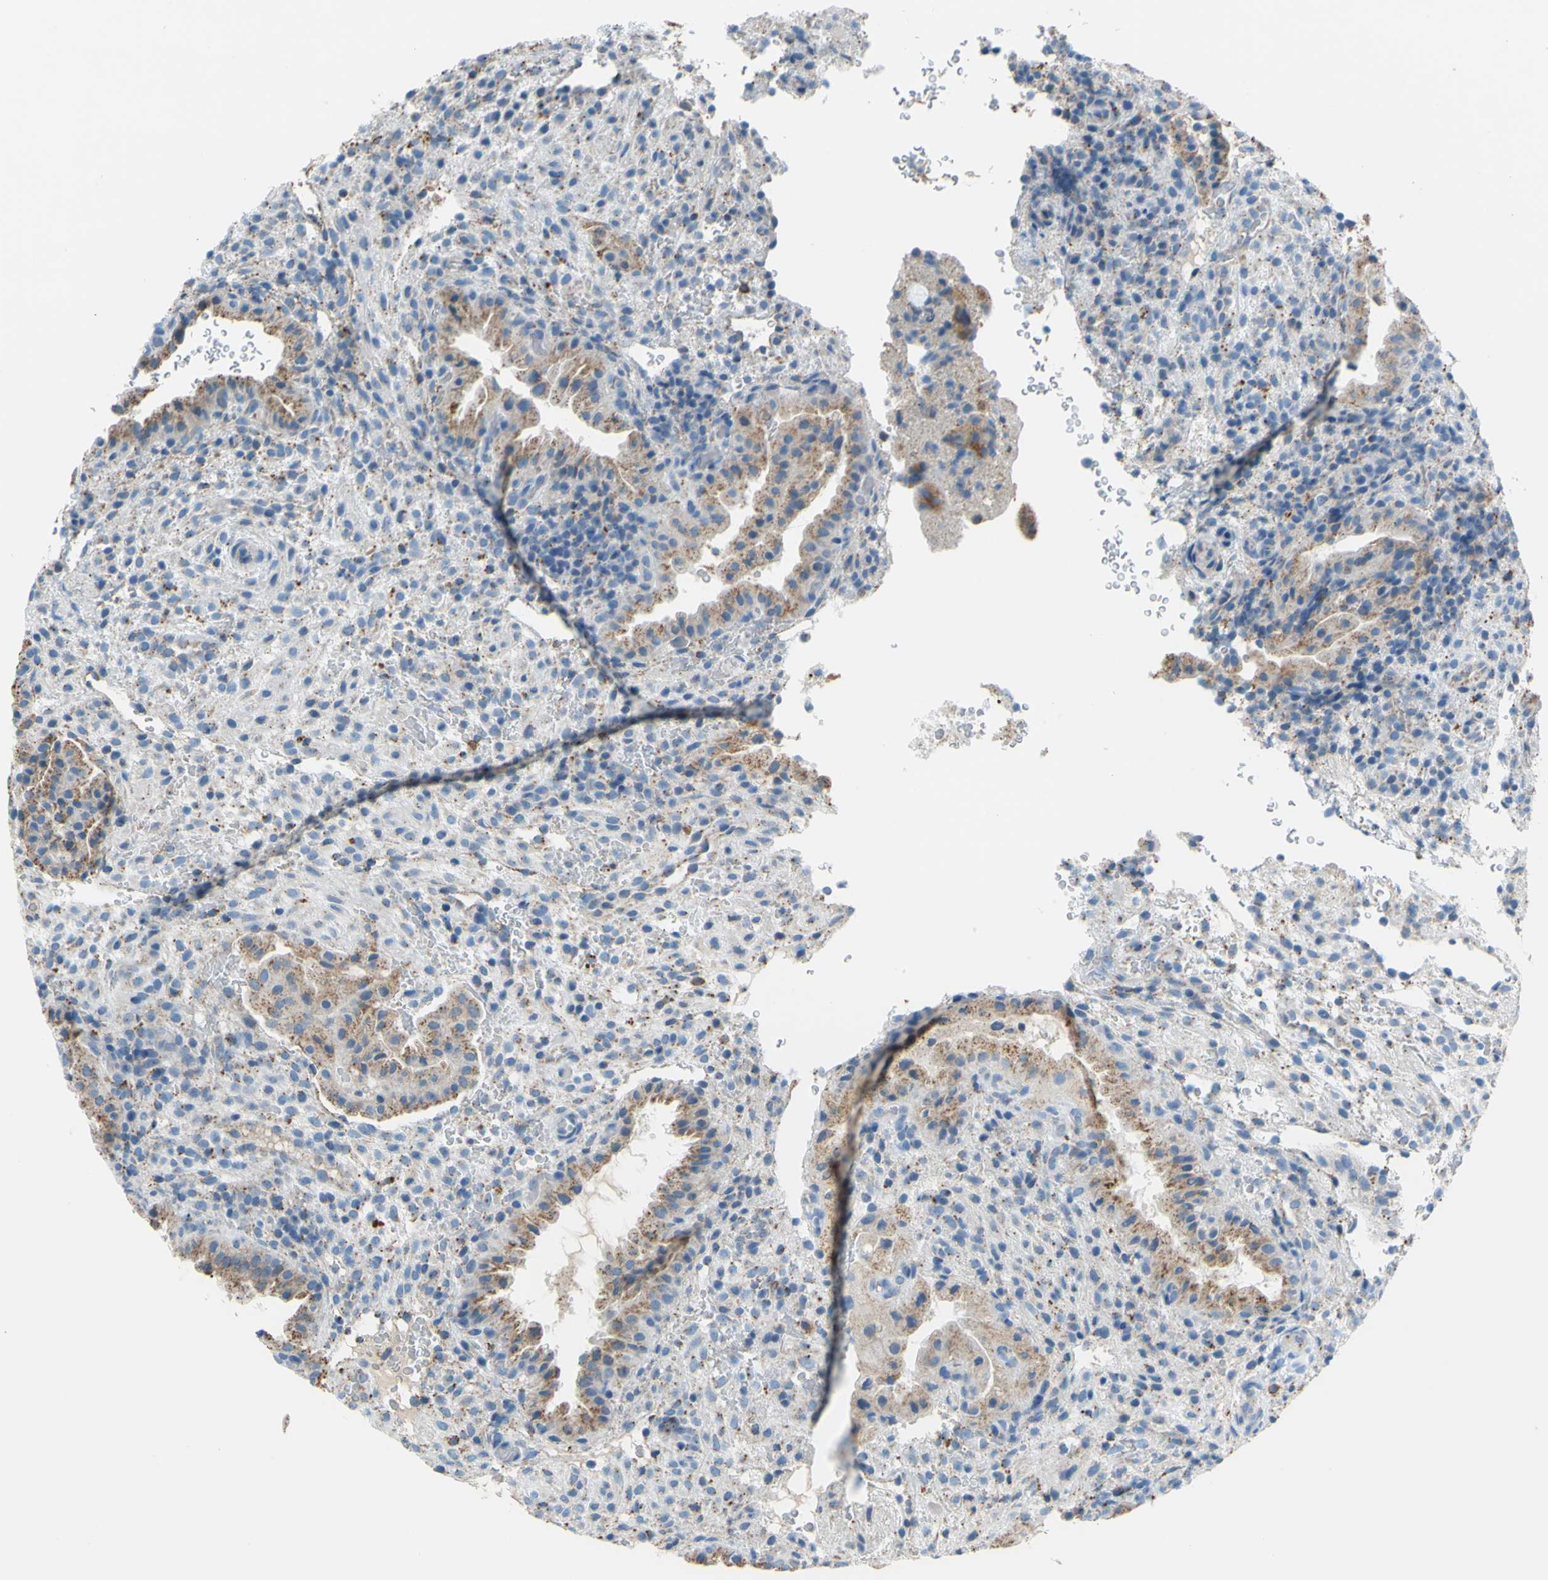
{"staining": {"intensity": "moderate", "quantity": "<25%", "location": "cytoplasmic/membranous"}, "tissue": "placenta", "cell_type": "Decidual cells", "image_type": "normal", "snomed": [{"axis": "morphology", "description": "Normal tissue, NOS"}, {"axis": "topography", "description": "Placenta"}], "caption": "IHC photomicrograph of benign placenta: placenta stained using immunohistochemistry (IHC) displays low levels of moderate protein expression localized specifically in the cytoplasmic/membranous of decidual cells, appearing as a cytoplasmic/membranous brown color.", "gene": "CTSD", "patient": {"sex": "female", "age": 19}}